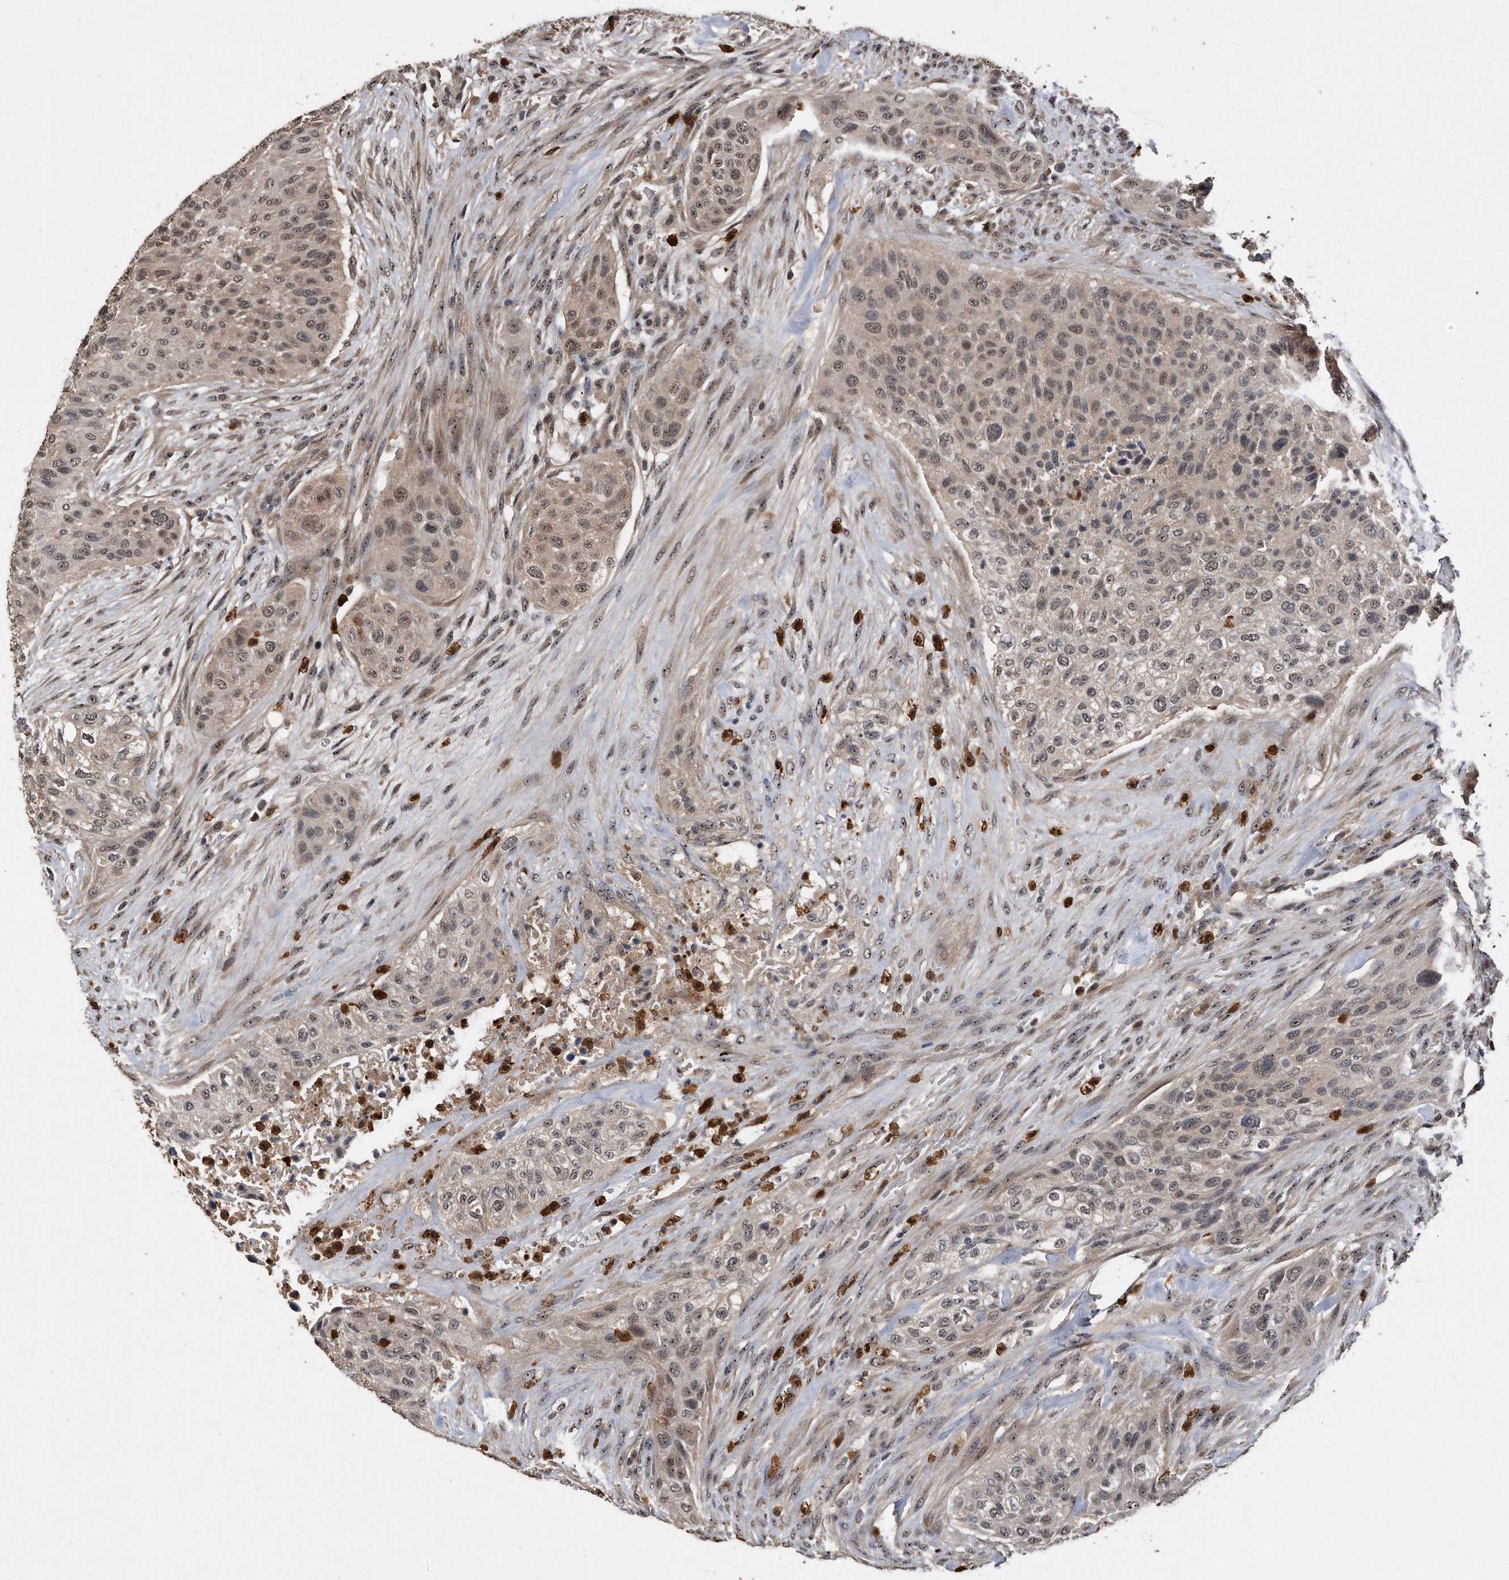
{"staining": {"intensity": "weak", "quantity": ">75%", "location": "cytoplasmic/membranous,nuclear"}, "tissue": "urothelial cancer", "cell_type": "Tumor cells", "image_type": "cancer", "snomed": [{"axis": "morphology", "description": "Urothelial carcinoma, High grade"}, {"axis": "topography", "description": "Urinary bladder"}], "caption": "A high-resolution image shows immunohistochemistry staining of urothelial cancer, which shows weak cytoplasmic/membranous and nuclear staining in approximately >75% of tumor cells.", "gene": "PELO", "patient": {"sex": "male", "age": 35}}